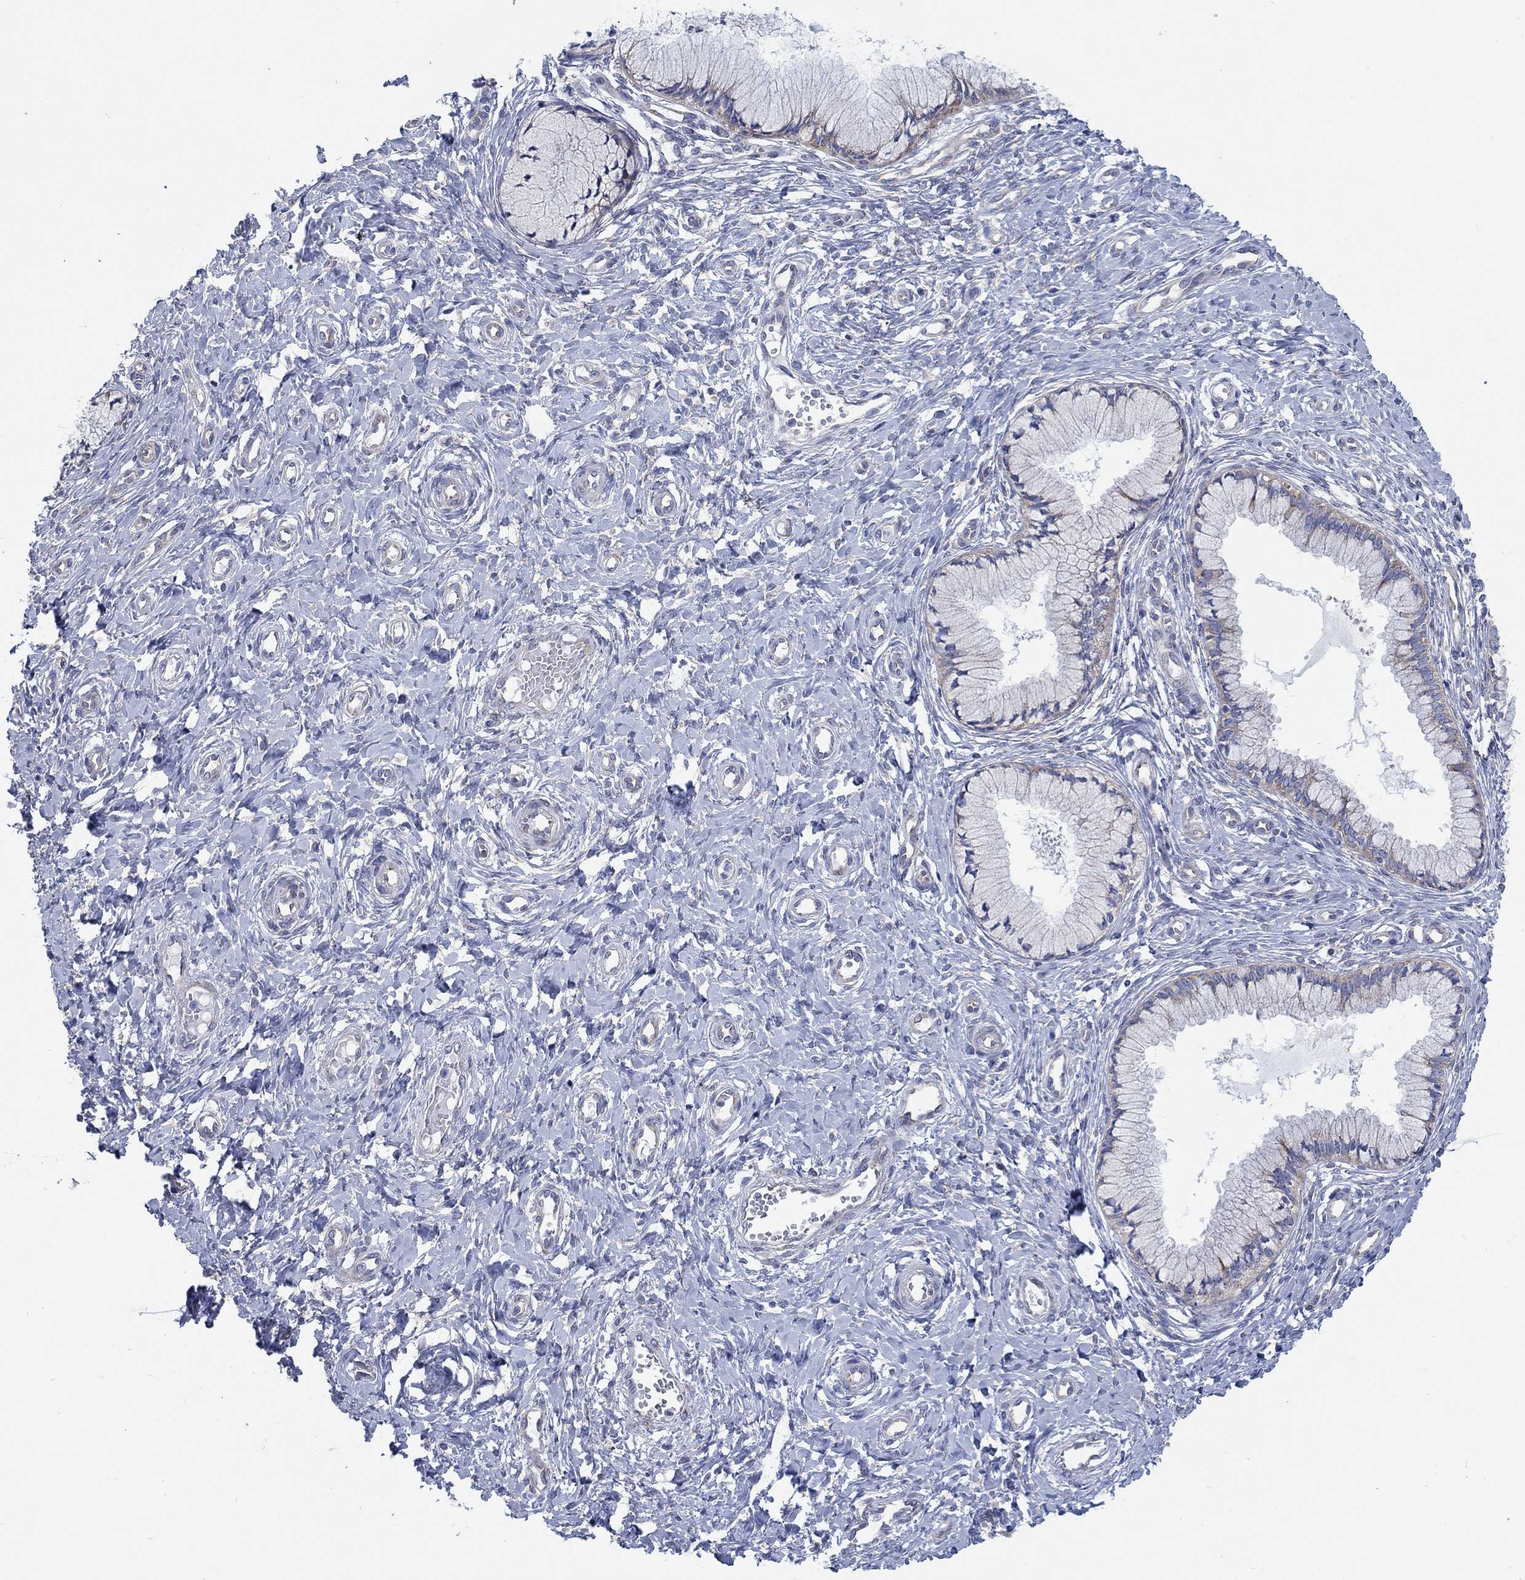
{"staining": {"intensity": "weak", "quantity": "<25%", "location": "cytoplasmic/membranous"}, "tissue": "cervix", "cell_type": "Glandular cells", "image_type": "normal", "snomed": [{"axis": "morphology", "description": "Normal tissue, NOS"}, {"axis": "topography", "description": "Cervix"}], "caption": "This is an immunohistochemistry image of unremarkable human cervix. There is no staining in glandular cells.", "gene": "TMEM59", "patient": {"sex": "female", "age": 37}}